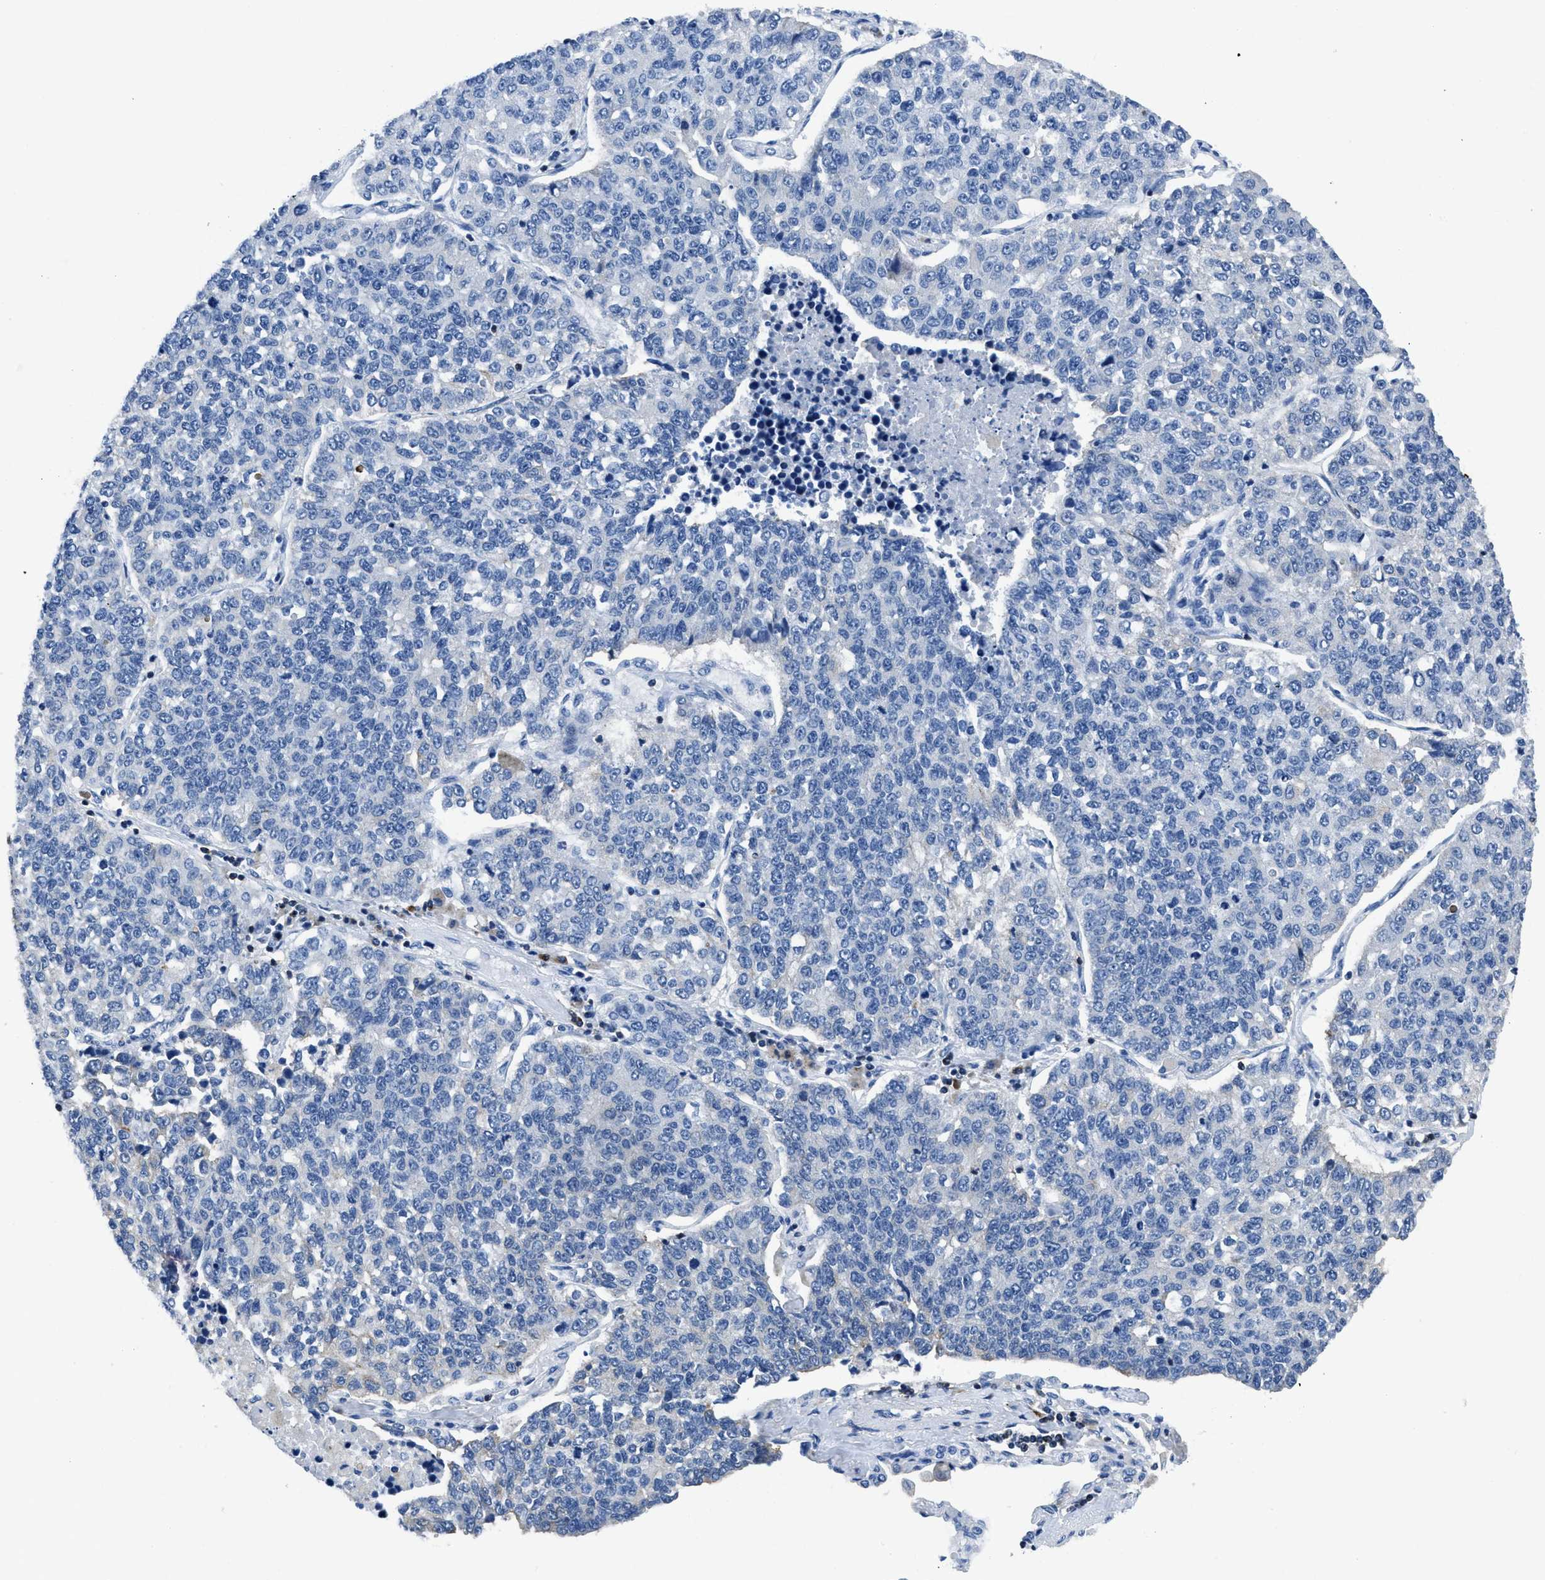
{"staining": {"intensity": "negative", "quantity": "none", "location": "none"}, "tissue": "lung cancer", "cell_type": "Tumor cells", "image_type": "cancer", "snomed": [{"axis": "morphology", "description": "Adenocarcinoma, NOS"}, {"axis": "topography", "description": "Lung"}], "caption": "Immunohistochemistry (IHC) of human adenocarcinoma (lung) displays no staining in tumor cells.", "gene": "ITGA3", "patient": {"sex": "male", "age": 49}}